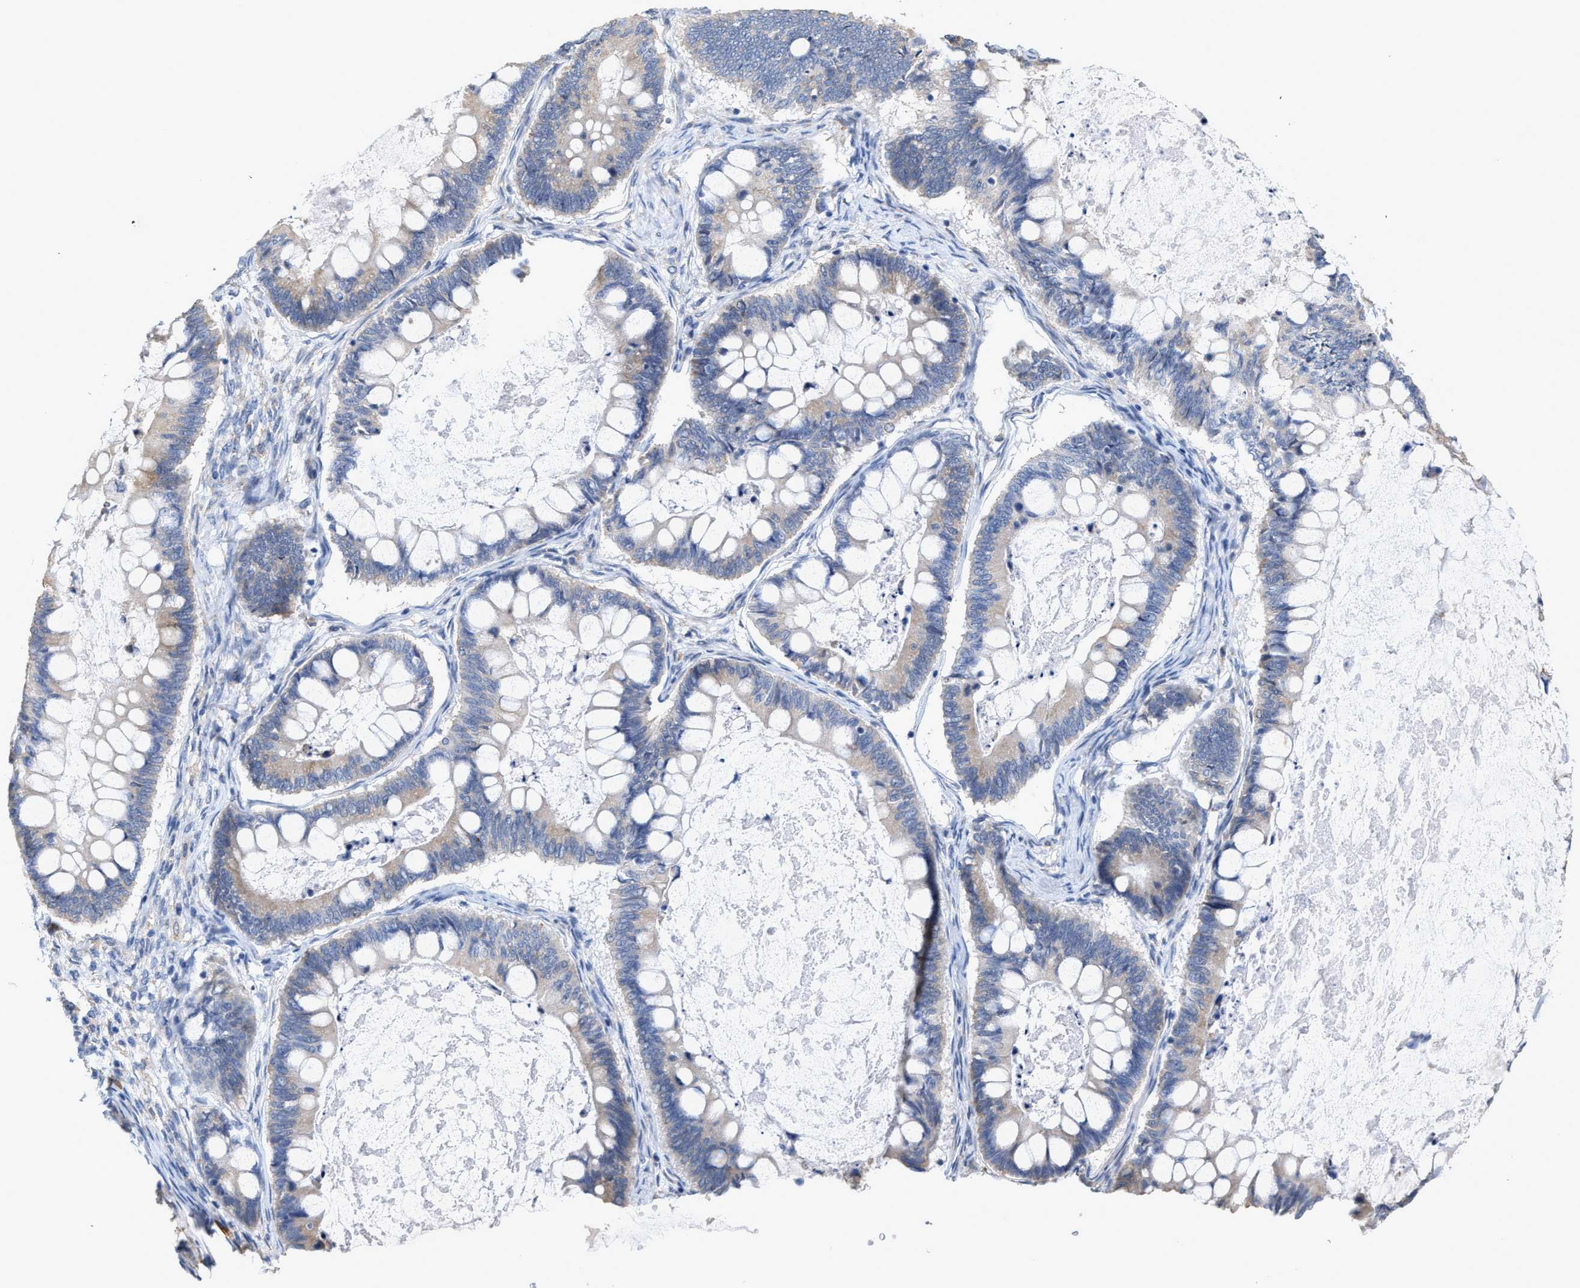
{"staining": {"intensity": "negative", "quantity": "none", "location": "none"}, "tissue": "ovarian cancer", "cell_type": "Tumor cells", "image_type": "cancer", "snomed": [{"axis": "morphology", "description": "Cystadenocarcinoma, mucinous, NOS"}, {"axis": "topography", "description": "Ovary"}], "caption": "Immunohistochemical staining of human ovarian cancer reveals no significant positivity in tumor cells.", "gene": "RYR2", "patient": {"sex": "female", "age": 61}}